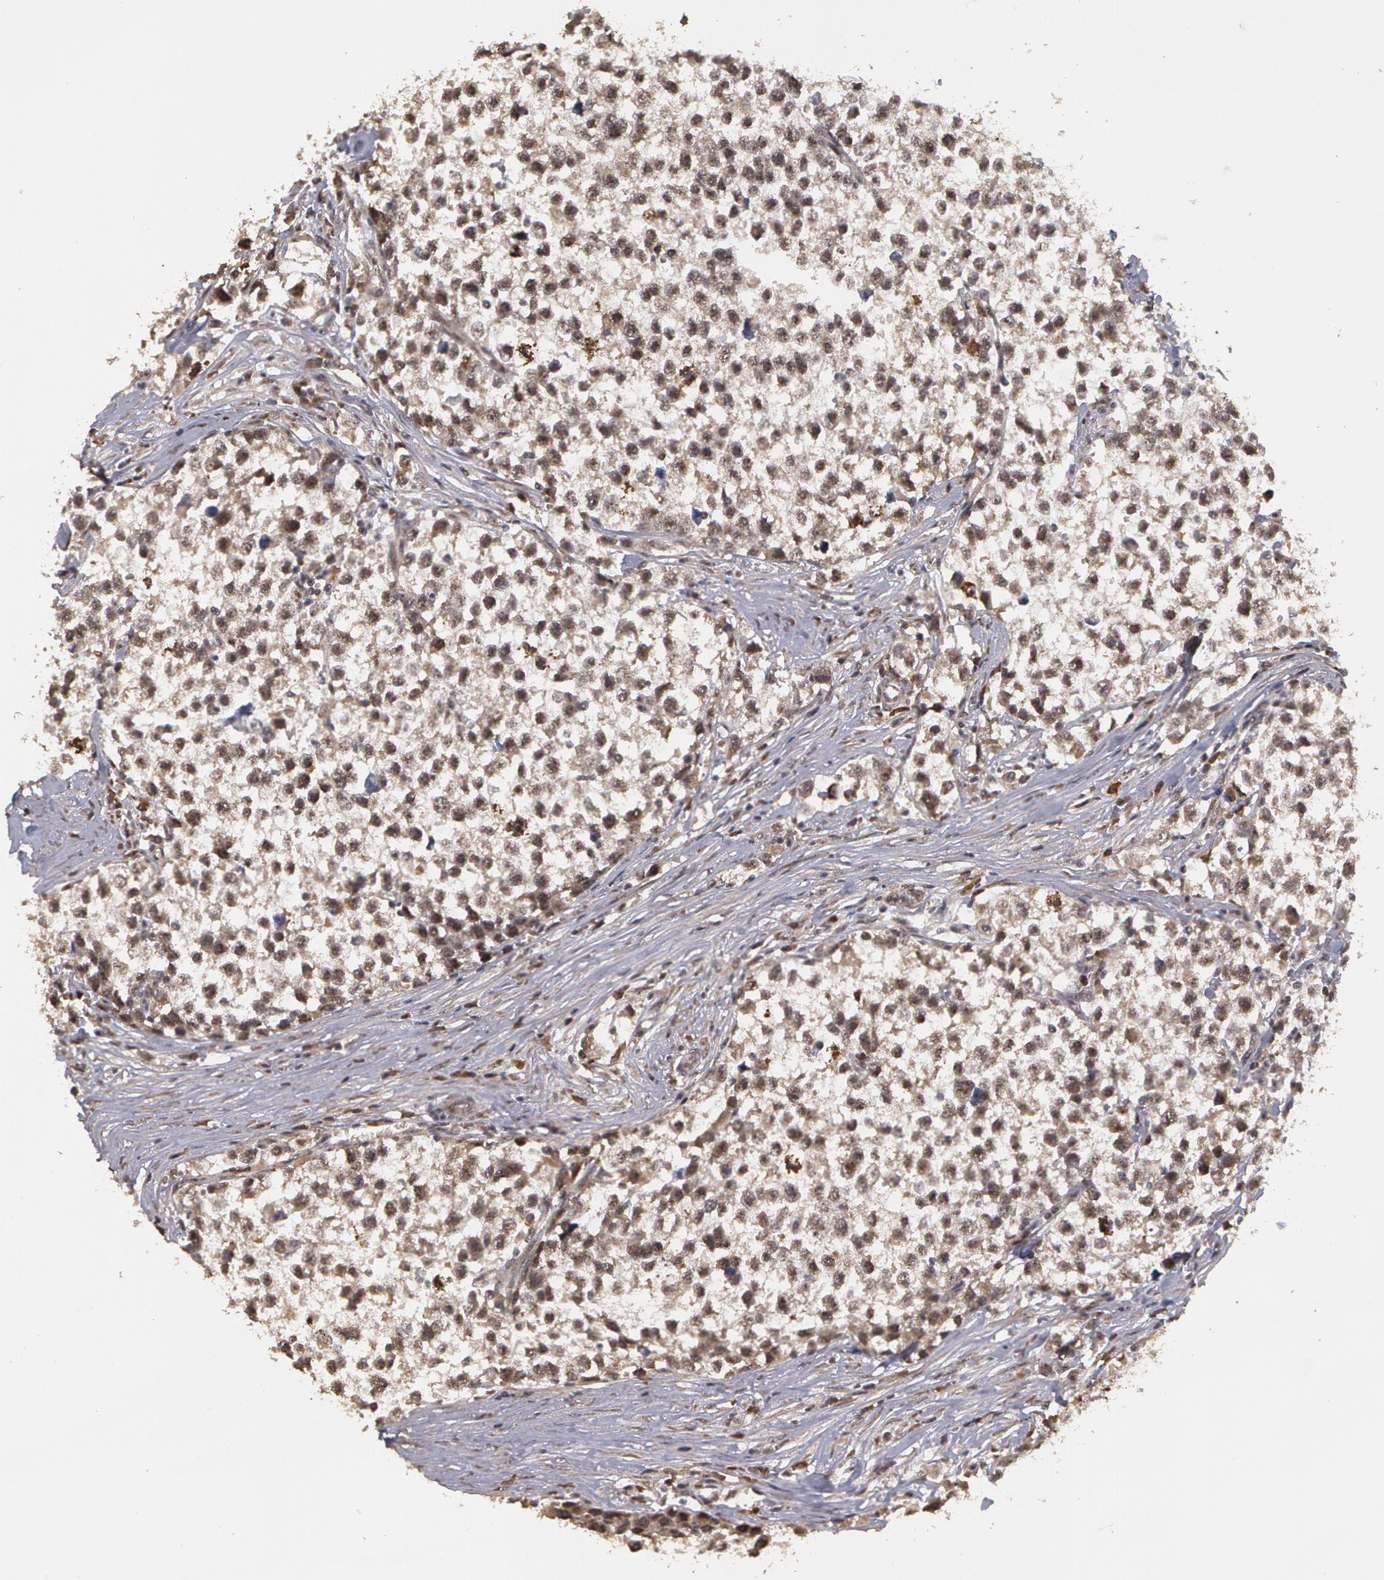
{"staining": {"intensity": "moderate", "quantity": ">75%", "location": "cytoplasmic/membranous,nuclear"}, "tissue": "testis cancer", "cell_type": "Tumor cells", "image_type": "cancer", "snomed": [{"axis": "morphology", "description": "Seminoma, NOS"}, {"axis": "morphology", "description": "Carcinoma, Embryonal, NOS"}, {"axis": "topography", "description": "Testis"}], "caption": "This is a micrograph of immunohistochemistry (IHC) staining of testis cancer, which shows moderate positivity in the cytoplasmic/membranous and nuclear of tumor cells.", "gene": "GLIS1", "patient": {"sex": "male", "age": 30}}